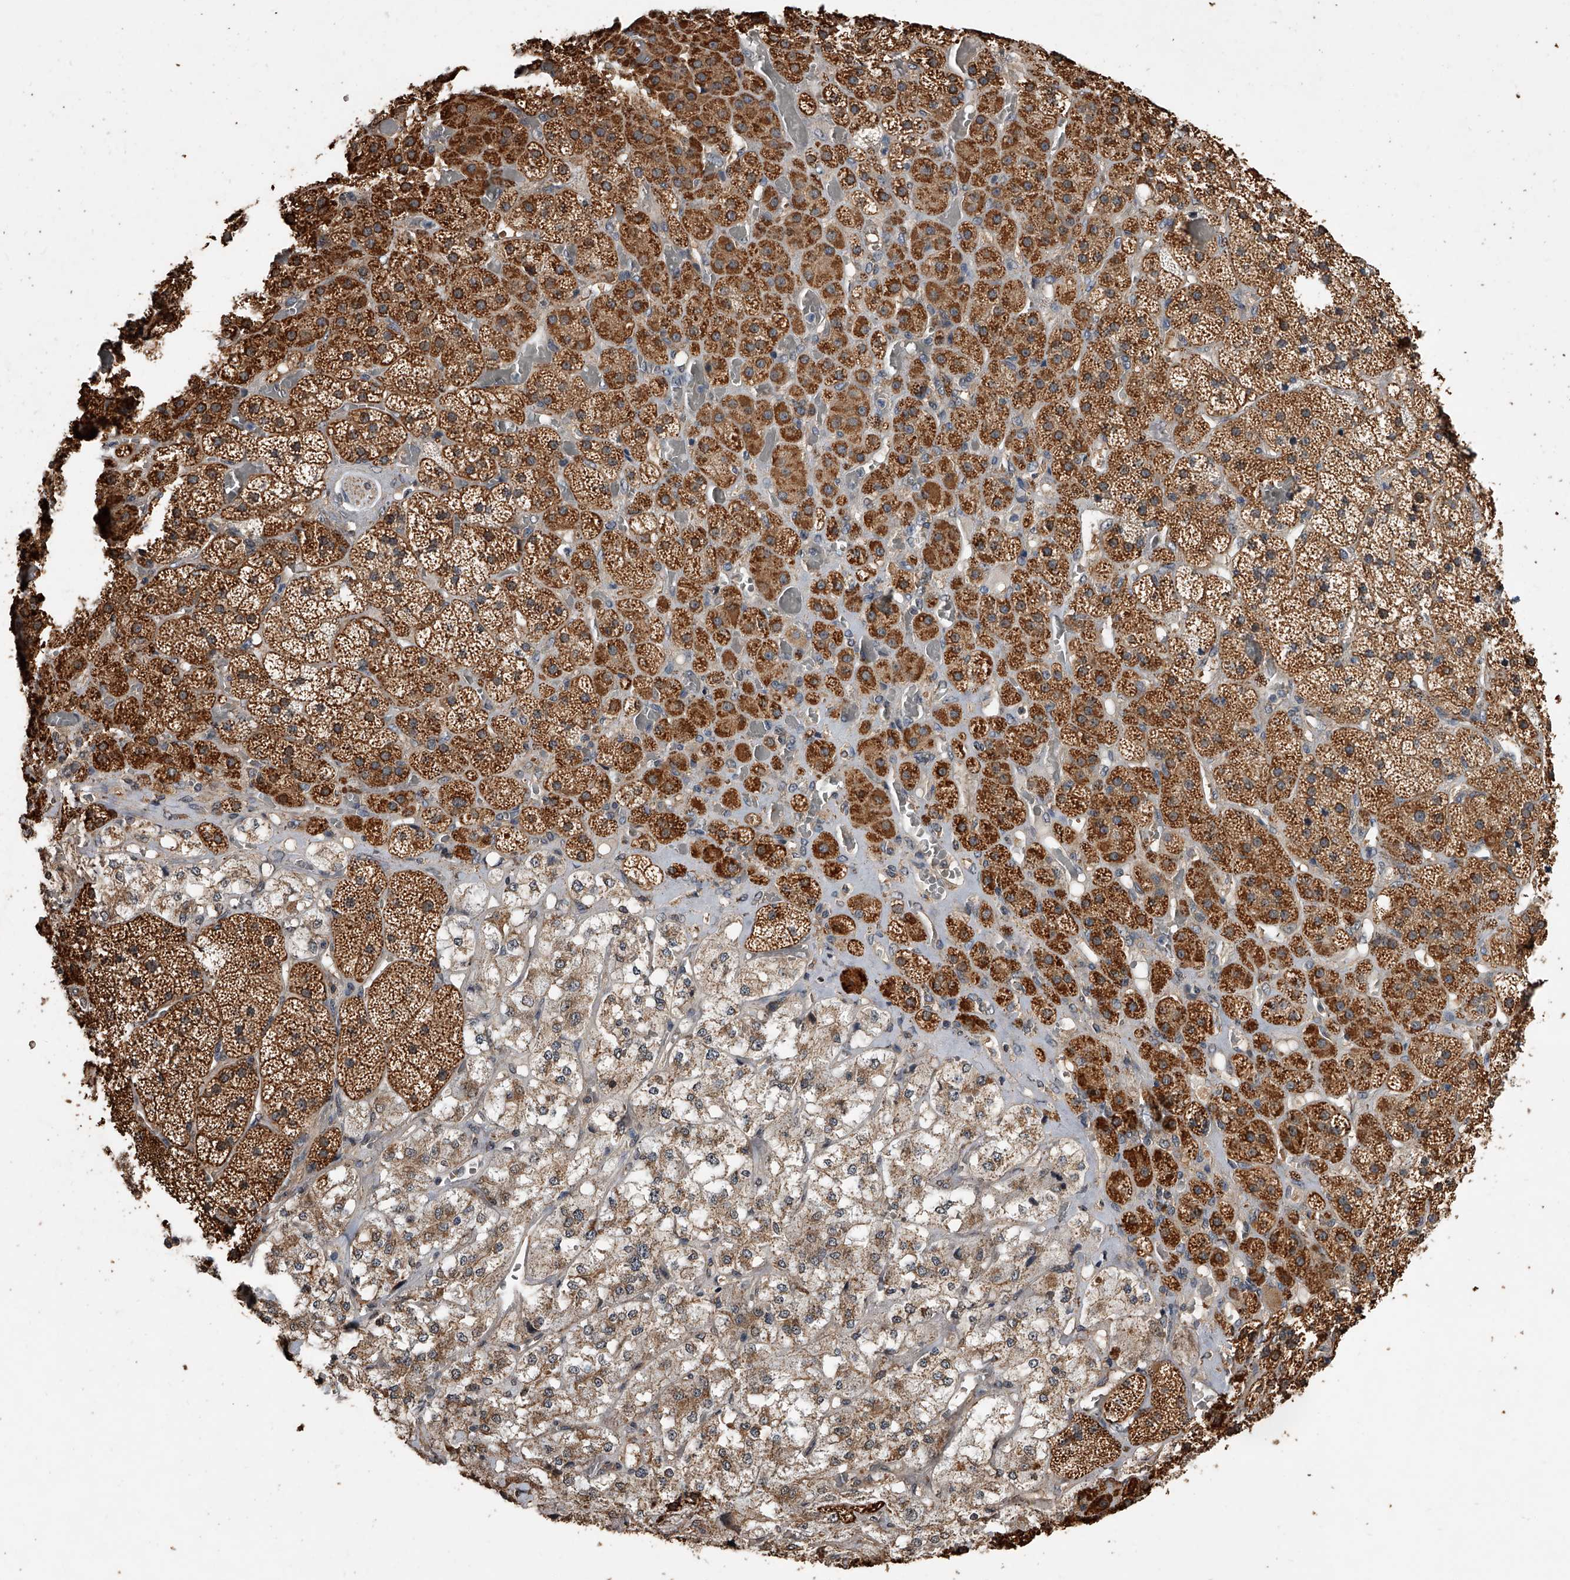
{"staining": {"intensity": "strong", "quantity": ">75%", "location": "cytoplasmic/membranous"}, "tissue": "adrenal gland", "cell_type": "Glandular cells", "image_type": "normal", "snomed": [{"axis": "morphology", "description": "Normal tissue, NOS"}, {"axis": "topography", "description": "Adrenal gland"}], "caption": "Immunohistochemistry (IHC) (DAB) staining of unremarkable adrenal gland reveals strong cytoplasmic/membranous protein expression in approximately >75% of glandular cells.", "gene": "LTV1", "patient": {"sex": "male", "age": 57}}